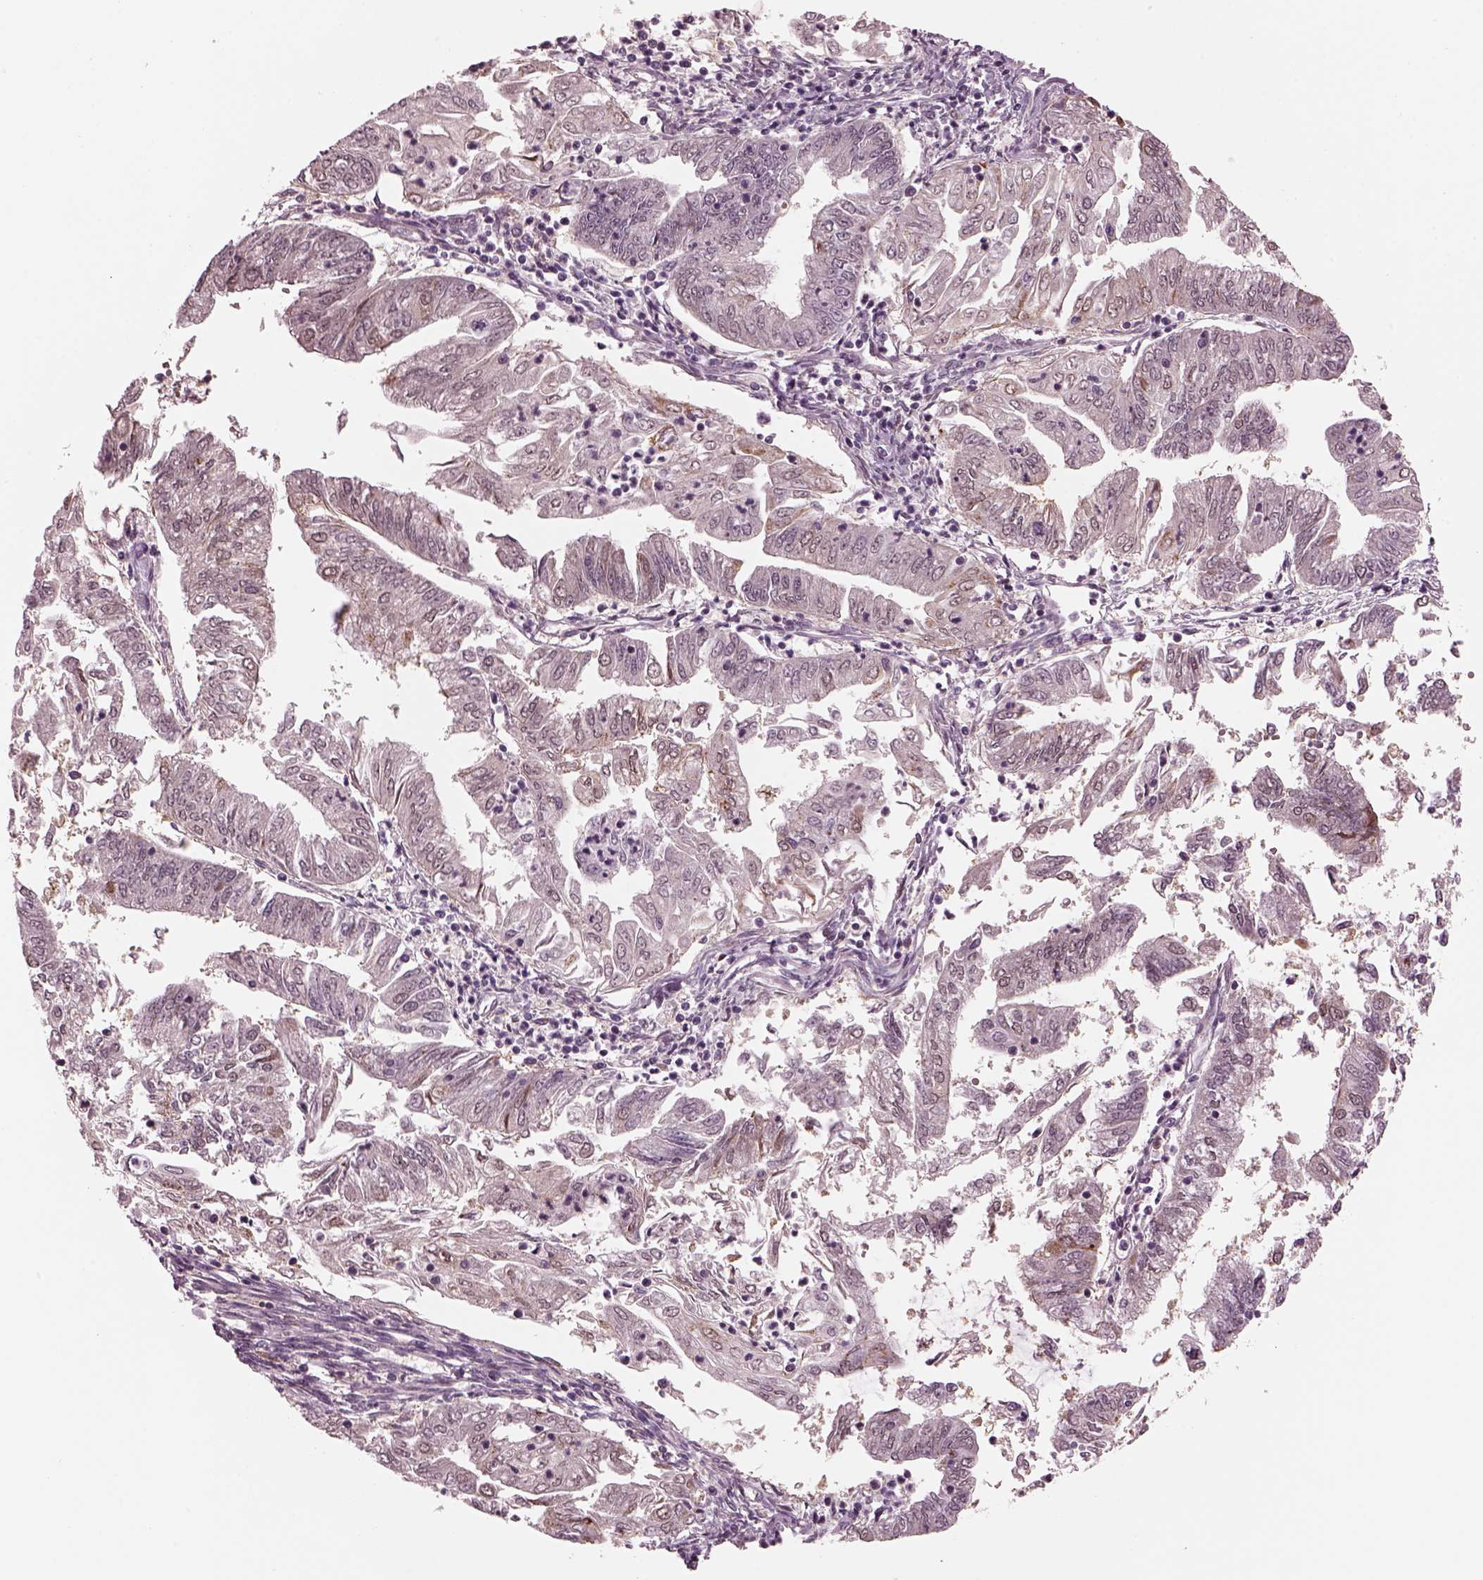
{"staining": {"intensity": "weak", "quantity": "<25%", "location": "cytoplasmic/membranous"}, "tissue": "endometrial cancer", "cell_type": "Tumor cells", "image_type": "cancer", "snomed": [{"axis": "morphology", "description": "Adenocarcinoma, NOS"}, {"axis": "topography", "description": "Endometrium"}], "caption": "Protein analysis of endometrial cancer (adenocarcinoma) reveals no significant positivity in tumor cells.", "gene": "SRI", "patient": {"sex": "female", "age": 55}}